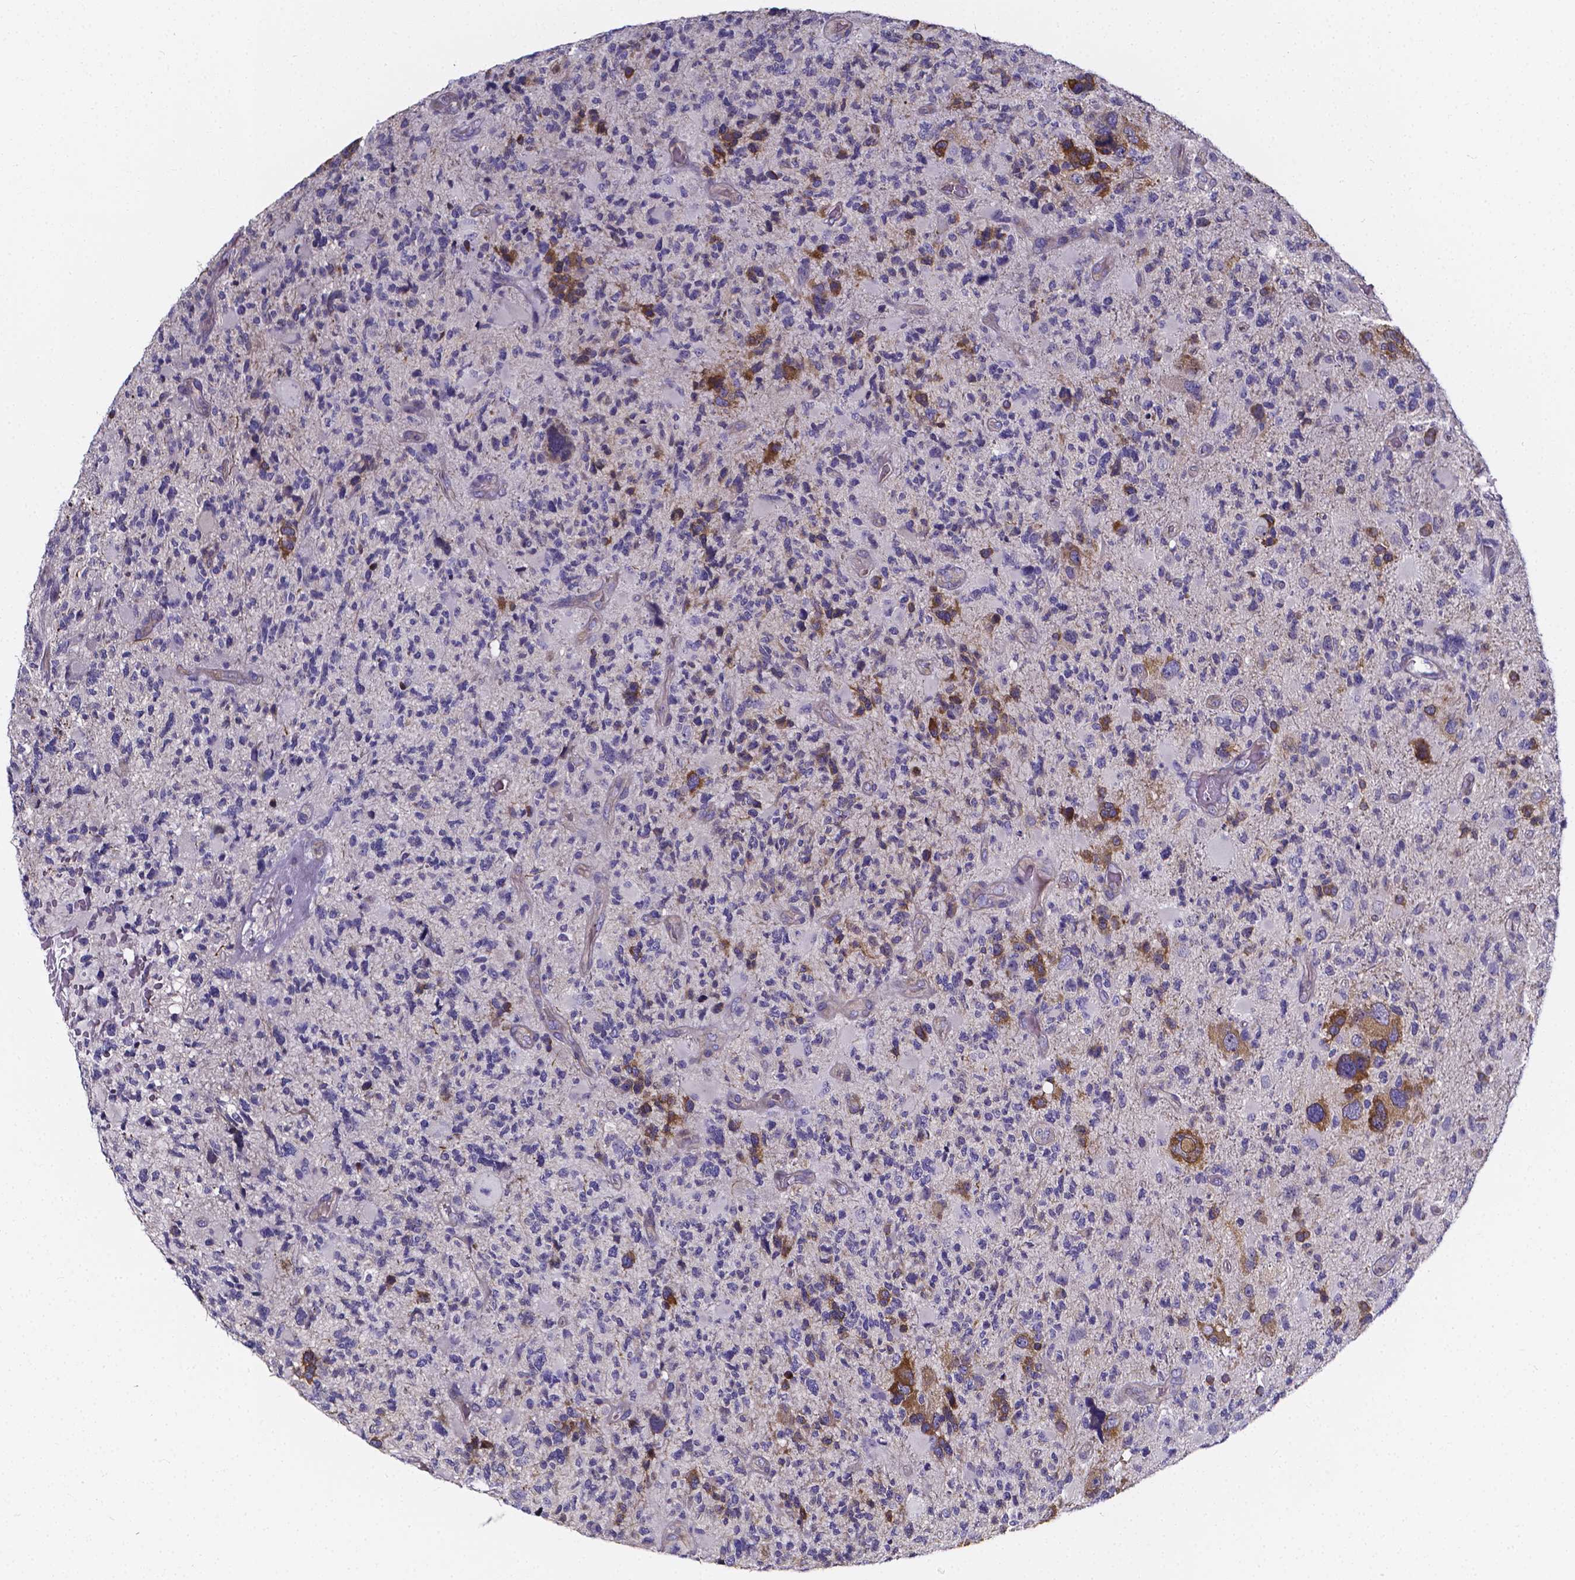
{"staining": {"intensity": "moderate", "quantity": "<25%", "location": "cytoplasmic/membranous"}, "tissue": "glioma", "cell_type": "Tumor cells", "image_type": "cancer", "snomed": [{"axis": "morphology", "description": "Glioma, malignant, High grade"}, {"axis": "topography", "description": "Brain"}], "caption": "Malignant glioma (high-grade) tissue exhibits moderate cytoplasmic/membranous positivity in approximately <25% of tumor cells", "gene": "CACNG8", "patient": {"sex": "female", "age": 71}}